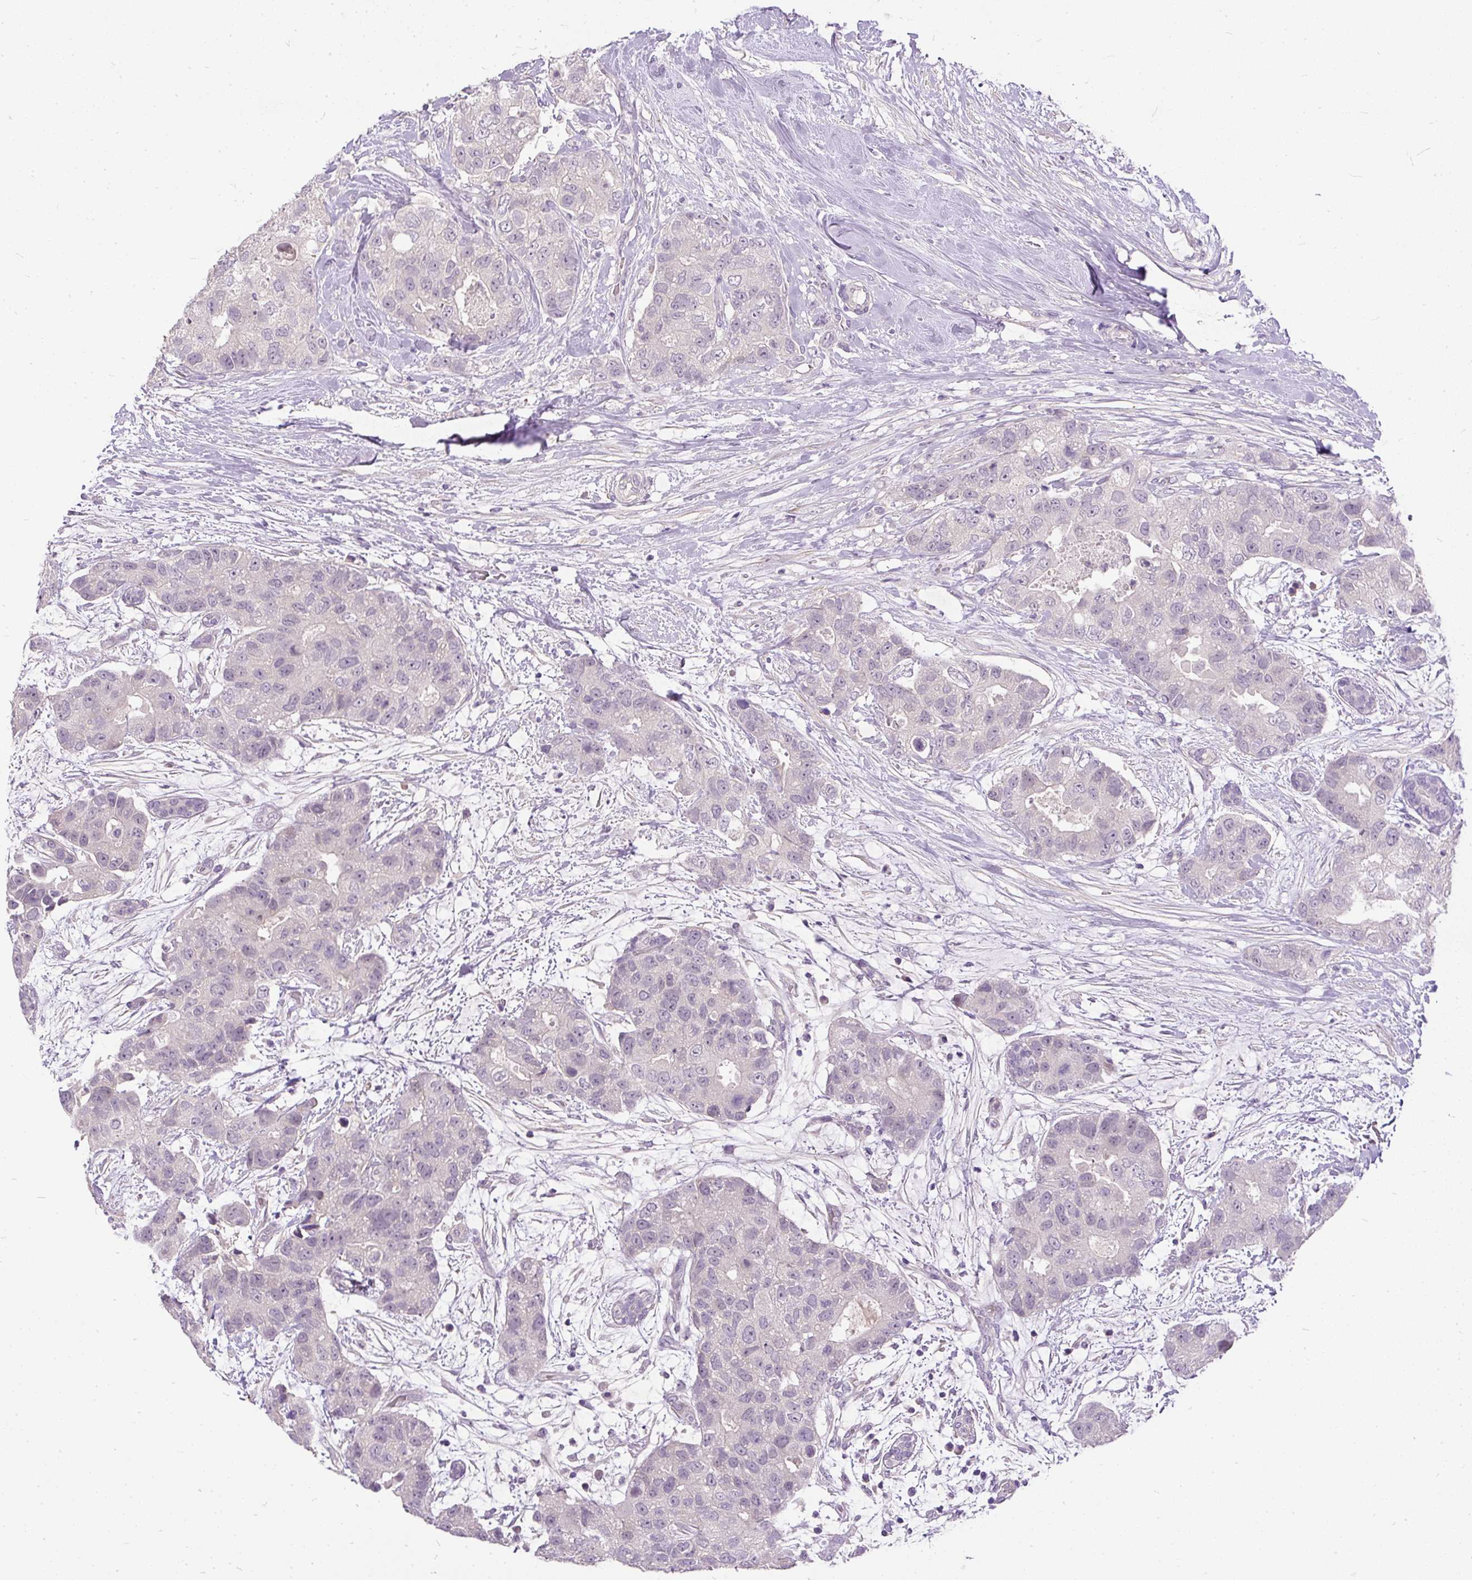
{"staining": {"intensity": "negative", "quantity": "none", "location": "none"}, "tissue": "breast cancer", "cell_type": "Tumor cells", "image_type": "cancer", "snomed": [{"axis": "morphology", "description": "Duct carcinoma"}, {"axis": "topography", "description": "Breast"}], "caption": "This is an IHC histopathology image of breast intraductal carcinoma. There is no positivity in tumor cells.", "gene": "KRTAP20-3", "patient": {"sex": "female", "age": 62}}